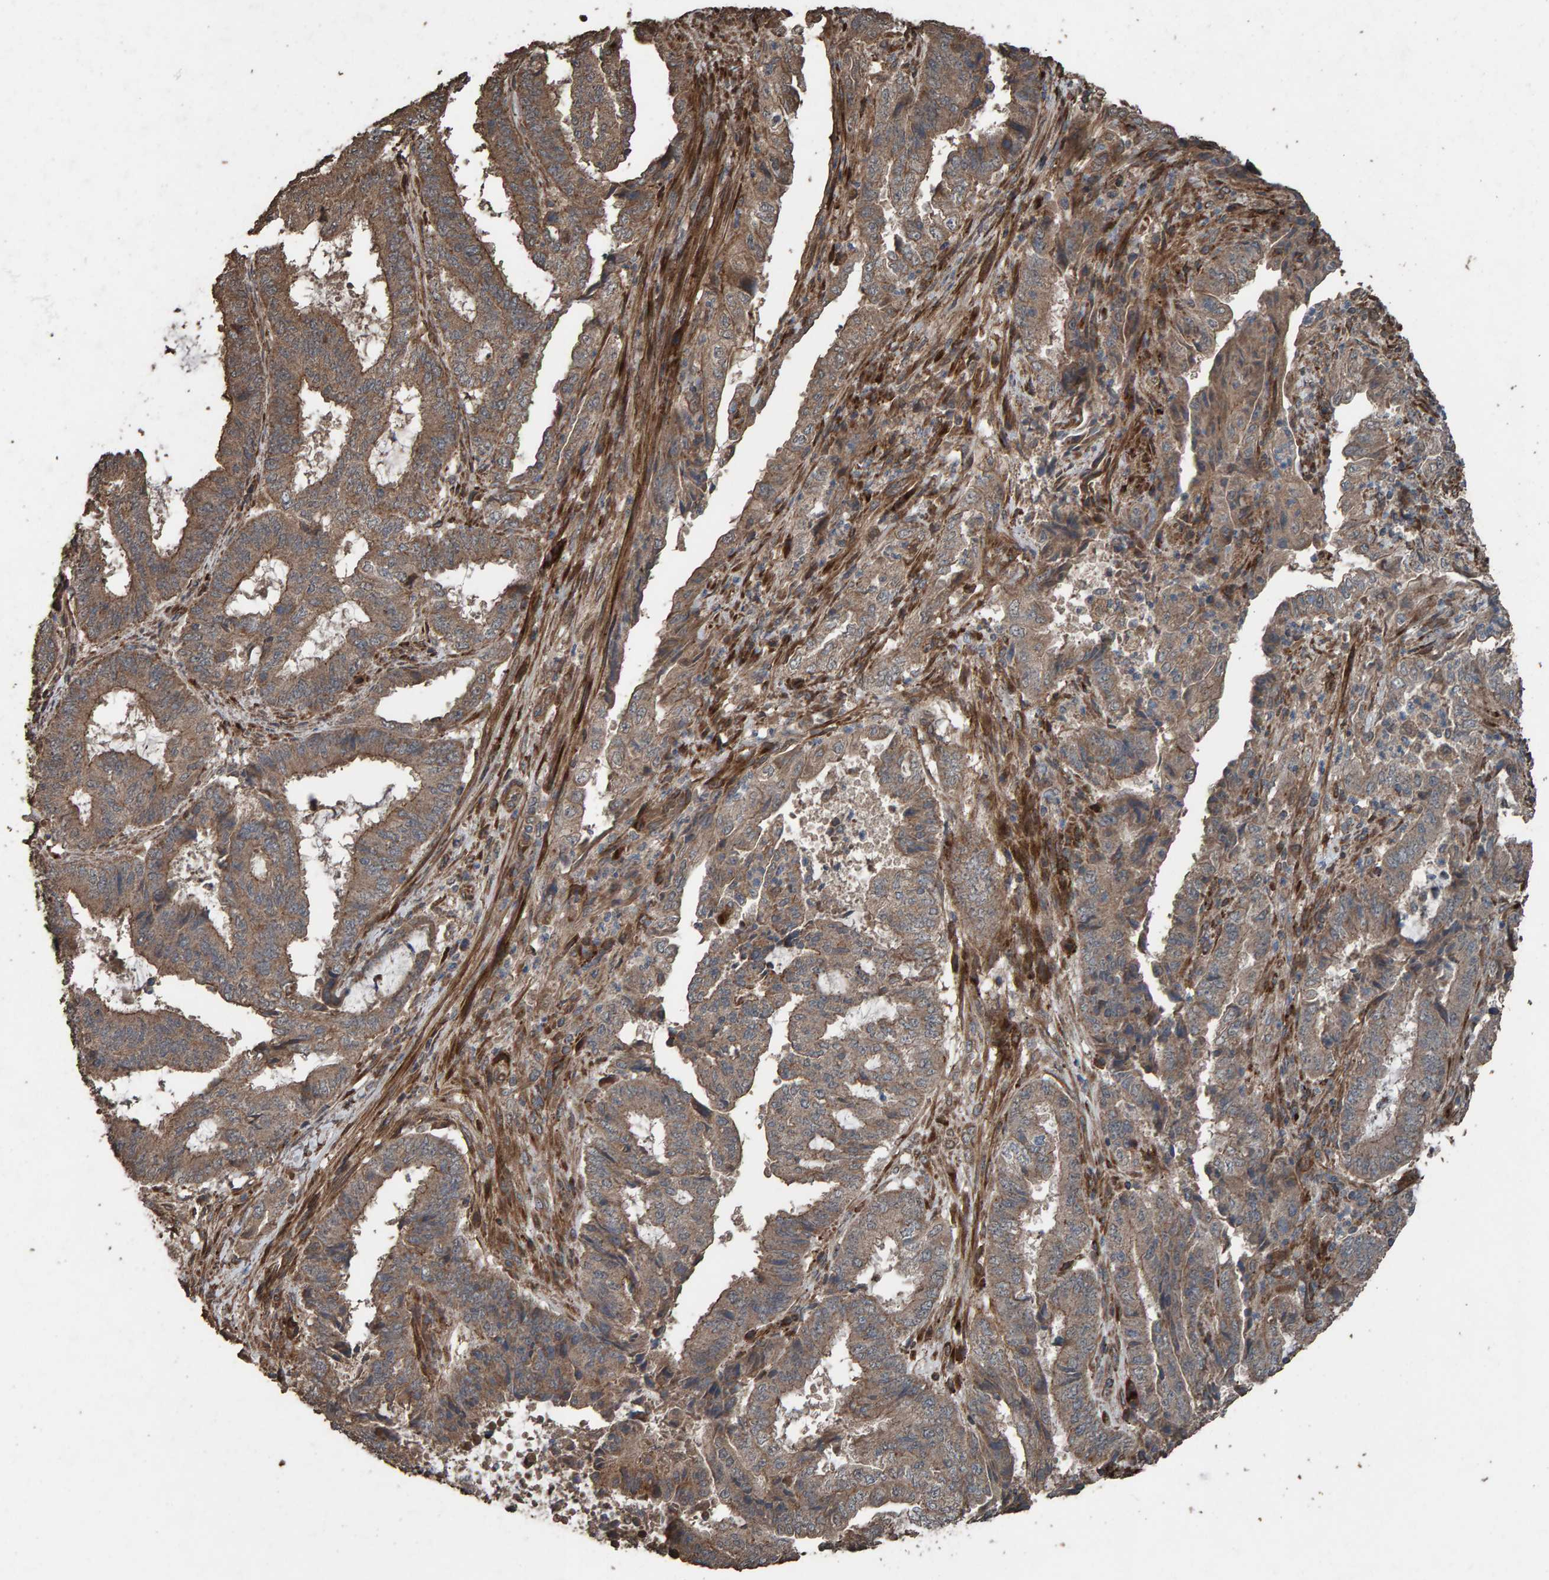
{"staining": {"intensity": "weak", "quantity": ">75%", "location": "cytoplasmic/membranous"}, "tissue": "endometrial cancer", "cell_type": "Tumor cells", "image_type": "cancer", "snomed": [{"axis": "morphology", "description": "Adenocarcinoma, NOS"}, {"axis": "topography", "description": "Endometrium"}], "caption": "Protein expression analysis of endometrial cancer (adenocarcinoma) exhibits weak cytoplasmic/membranous expression in about >75% of tumor cells. (DAB IHC, brown staining for protein, blue staining for nuclei).", "gene": "DUS1L", "patient": {"sex": "female", "age": 51}}